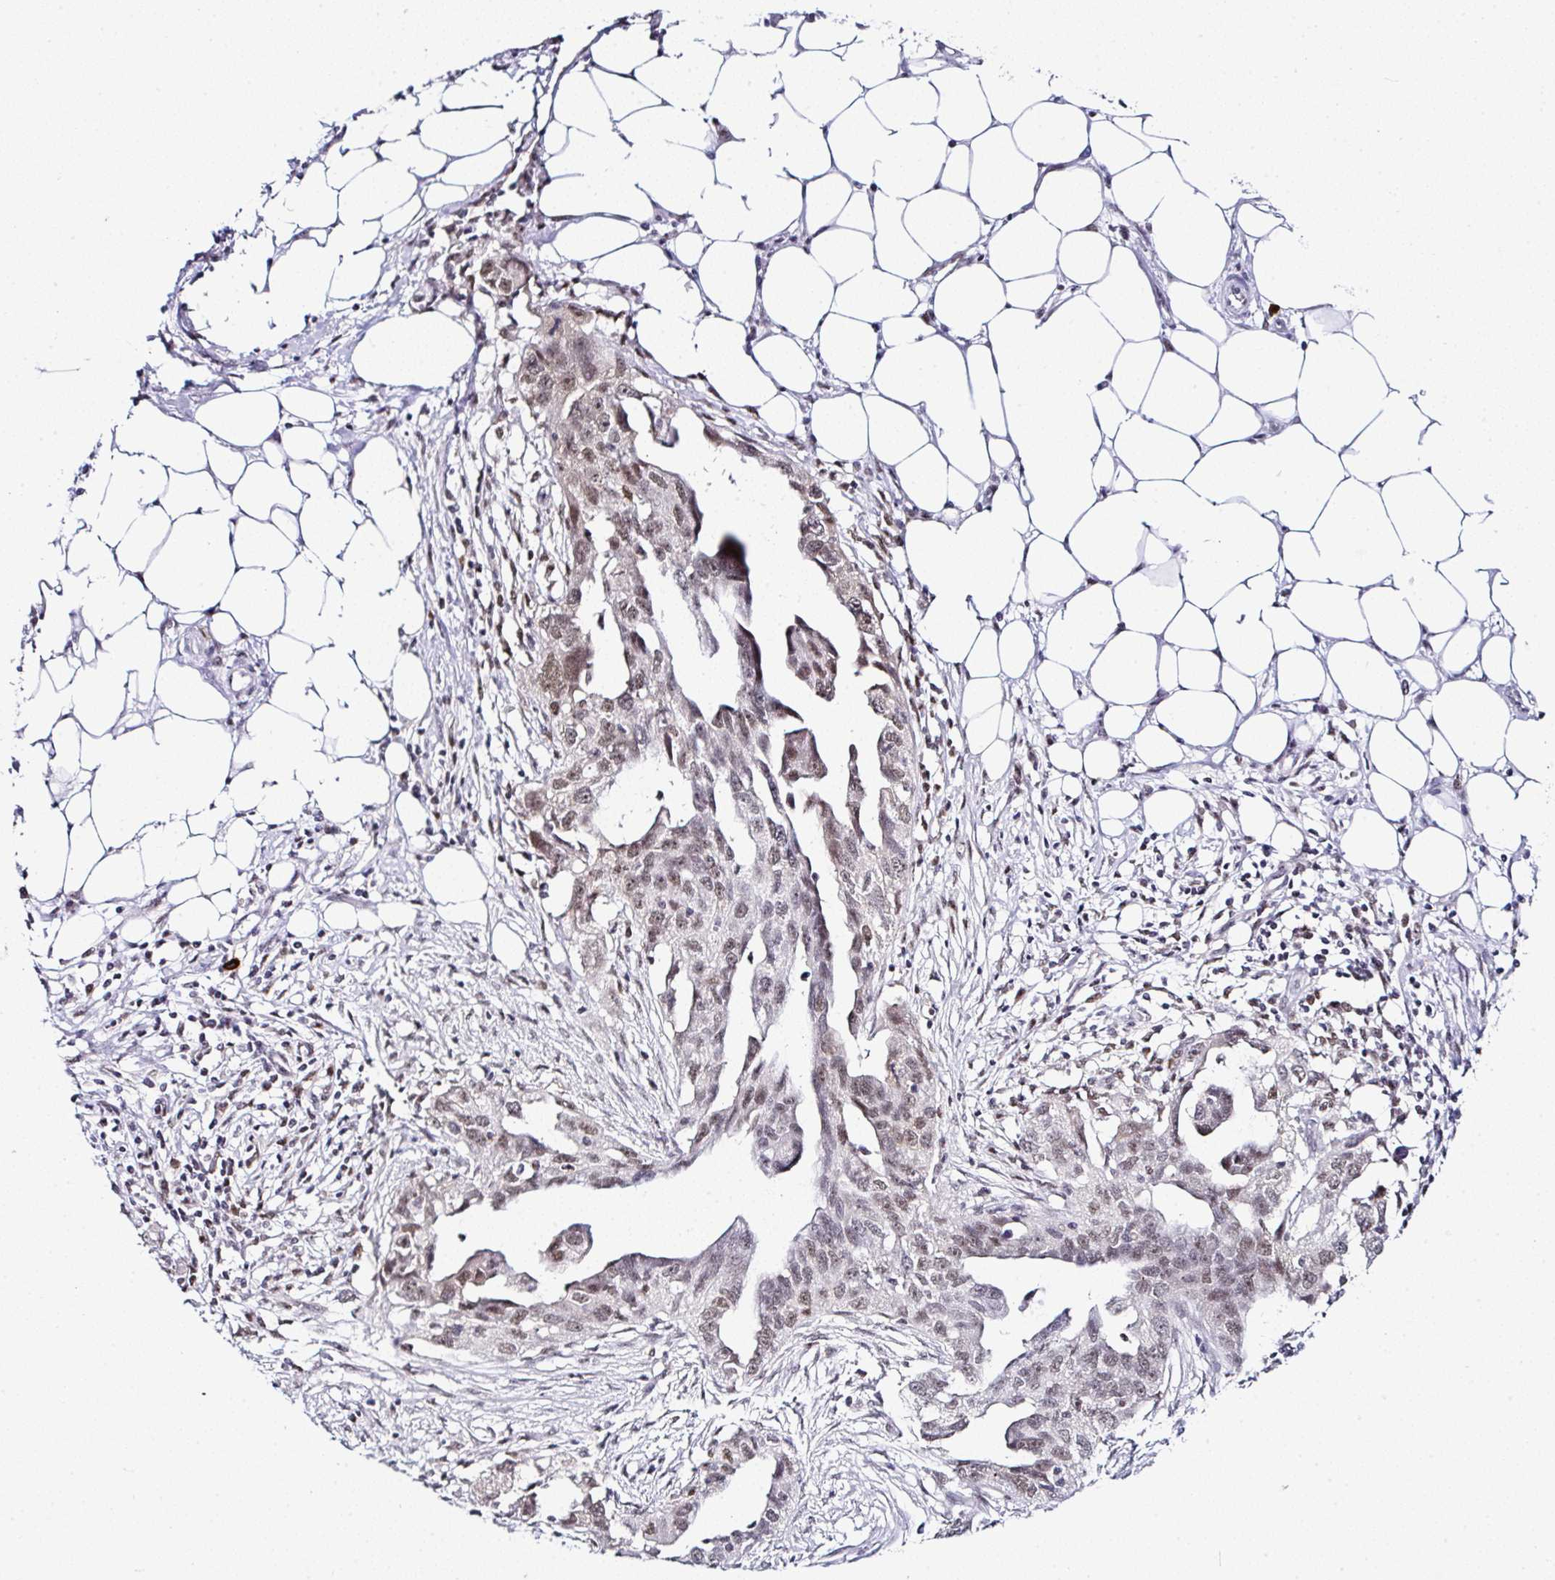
{"staining": {"intensity": "moderate", "quantity": ">75%", "location": "nuclear"}, "tissue": "ovarian cancer", "cell_type": "Tumor cells", "image_type": "cancer", "snomed": [{"axis": "morphology", "description": "Carcinoma, endometroid"}, {"axis": "morphology", "description": "Cystadenocarcinoma, serous, NOS"}, {"axis": "topography", "description": "Ovary"}], "caption": "This histopathology image reveals ovarian cancer stained with immunohistochemistry (IHC) to label a protein in brown. The nuclear of tumor cells show moderate positivity for the protein. Nuclei are counter-stained blue.", "gene": "PTPN2", "patient": {"sex": "female", "age": 45}}